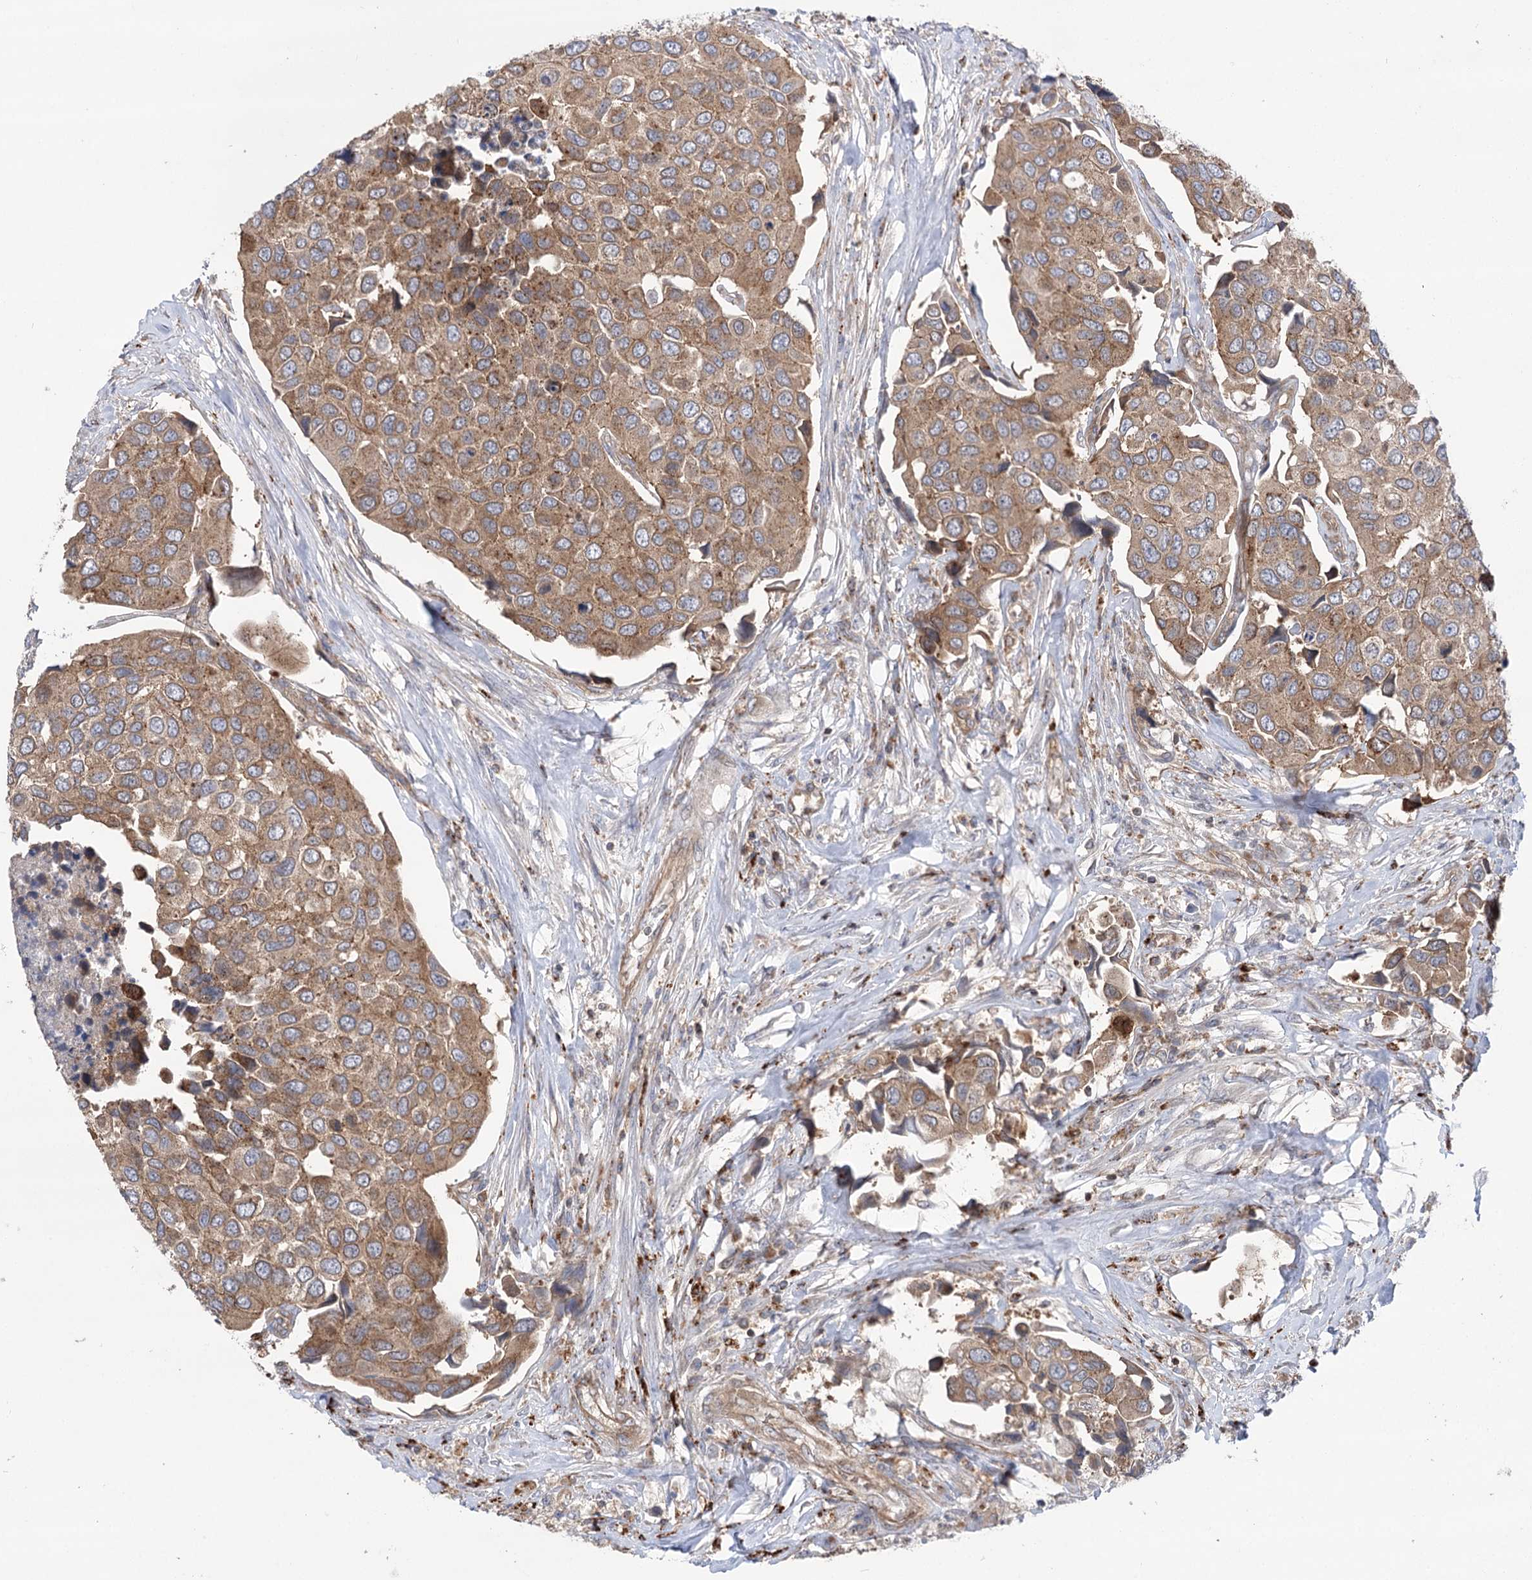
{"staining": {"intensity": "moderate", "quantity": ">75%", "location": "cytoplasmic/membranous"}, "tissue": "urothelial cancer", "cell_type": "Tumor cells", "image_type": "cancer", "snomed": [{"axis": "morphology", "description": "Urothelial carcinoma, High grade"}, {"axis": "topography", "description": "Urinary bladder"}], "caption": "Tumor cells exhibit medium levels of moderate cytoplasmic/membranous staining in approximately >75% of cells in human urothelial cancer.", "gene": "VPS37B", "patient": {"sex": "male", "age": 74}}